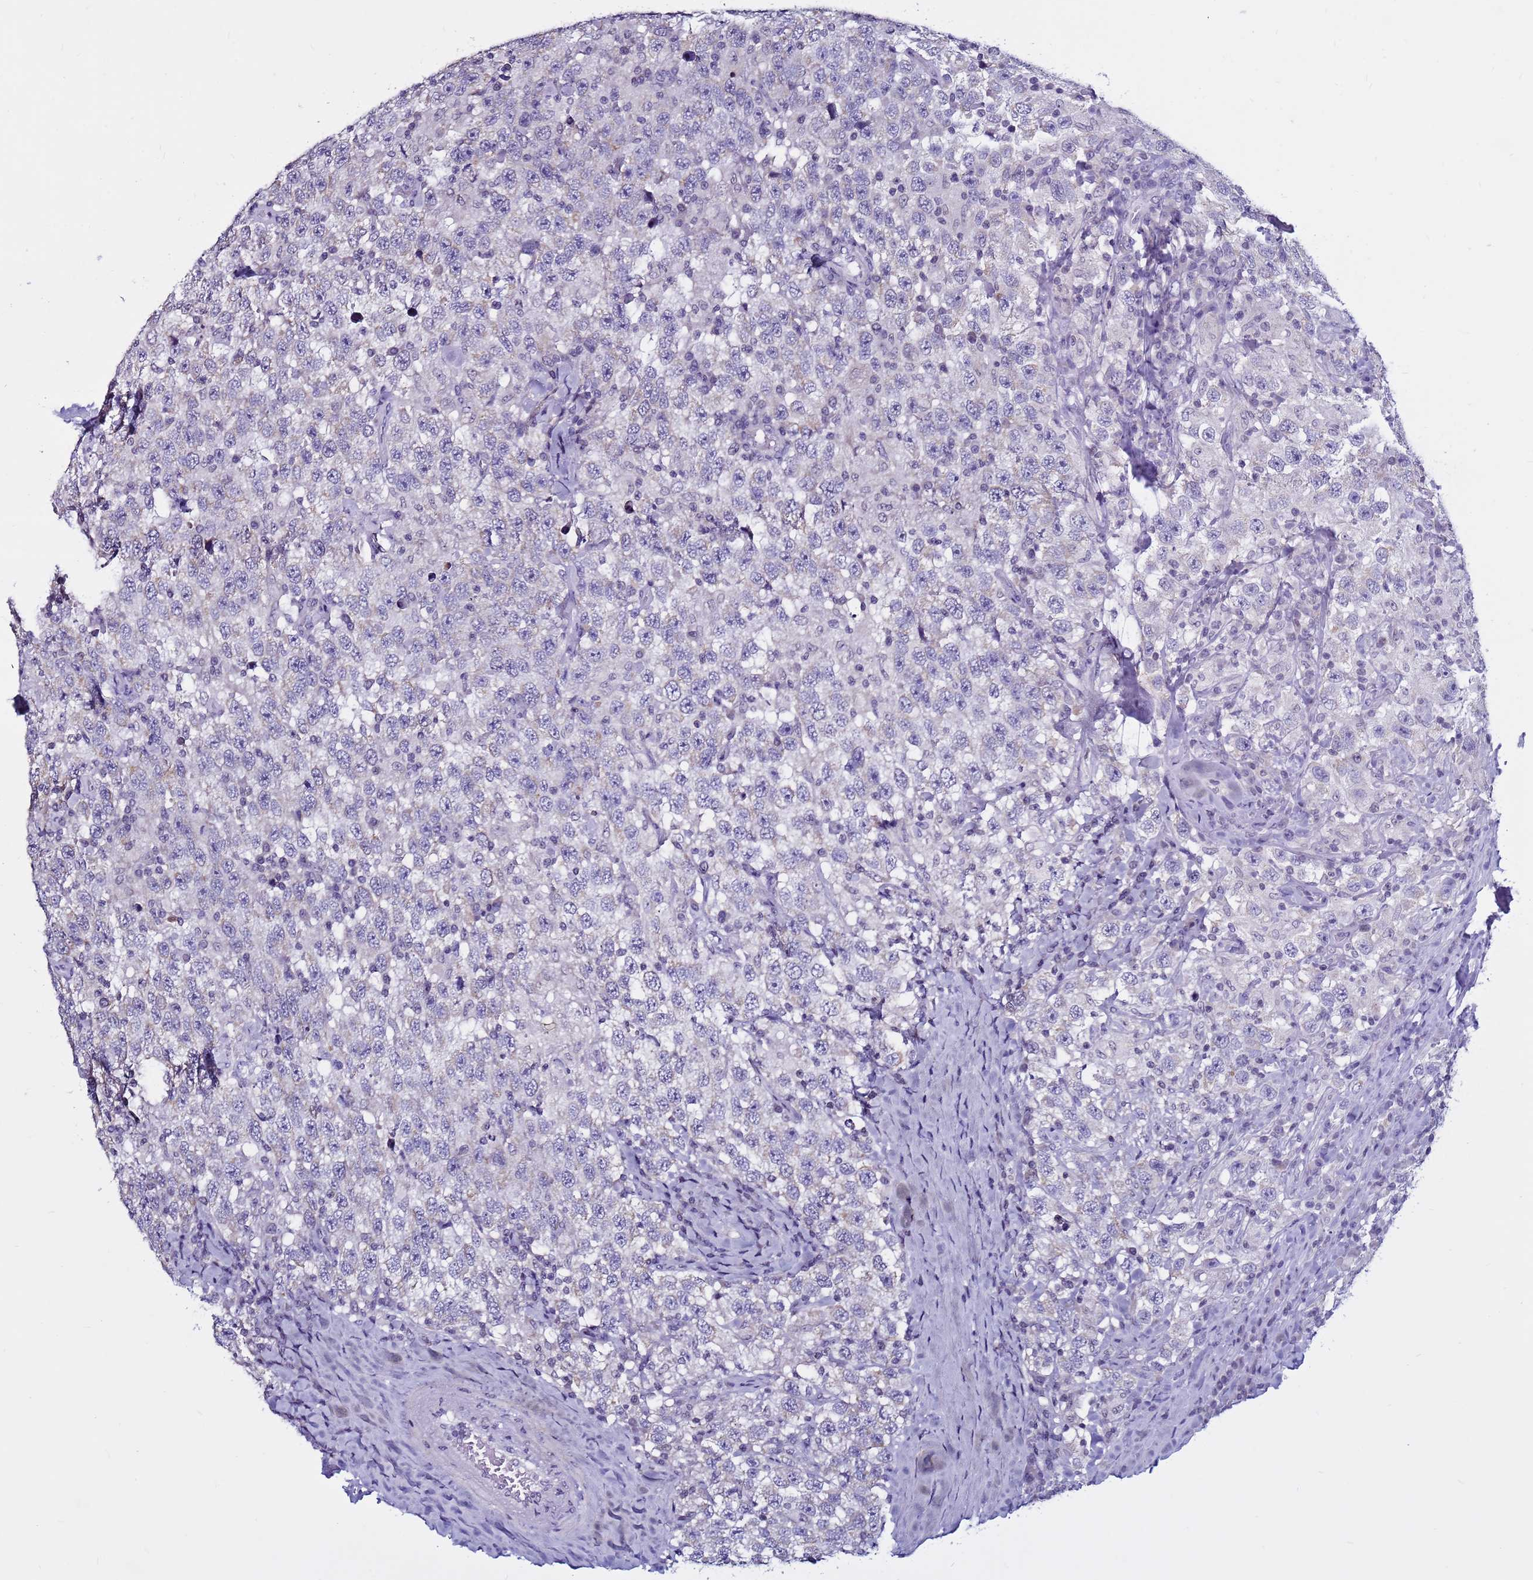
{"staining": {"intensity": "negative", "quantity": "none", "location": "none"}, "tissue": "testis cancer", "cell_type": "Tumor cells", "image_type": "cancer", "snomed": [{"axis": "morphology", "description": "Seminoma, NOS"}, {"axis": "topography", "description": "Testis"}], "caption": "Immunohistochemistry (IHC) photomicrograph of testis cancer (seminoma) stained for a protein (brown), which displays no positivity in tumor cells.", "gene": "CDK2AP2", "patient": {"sex": "male", "age": 41}}